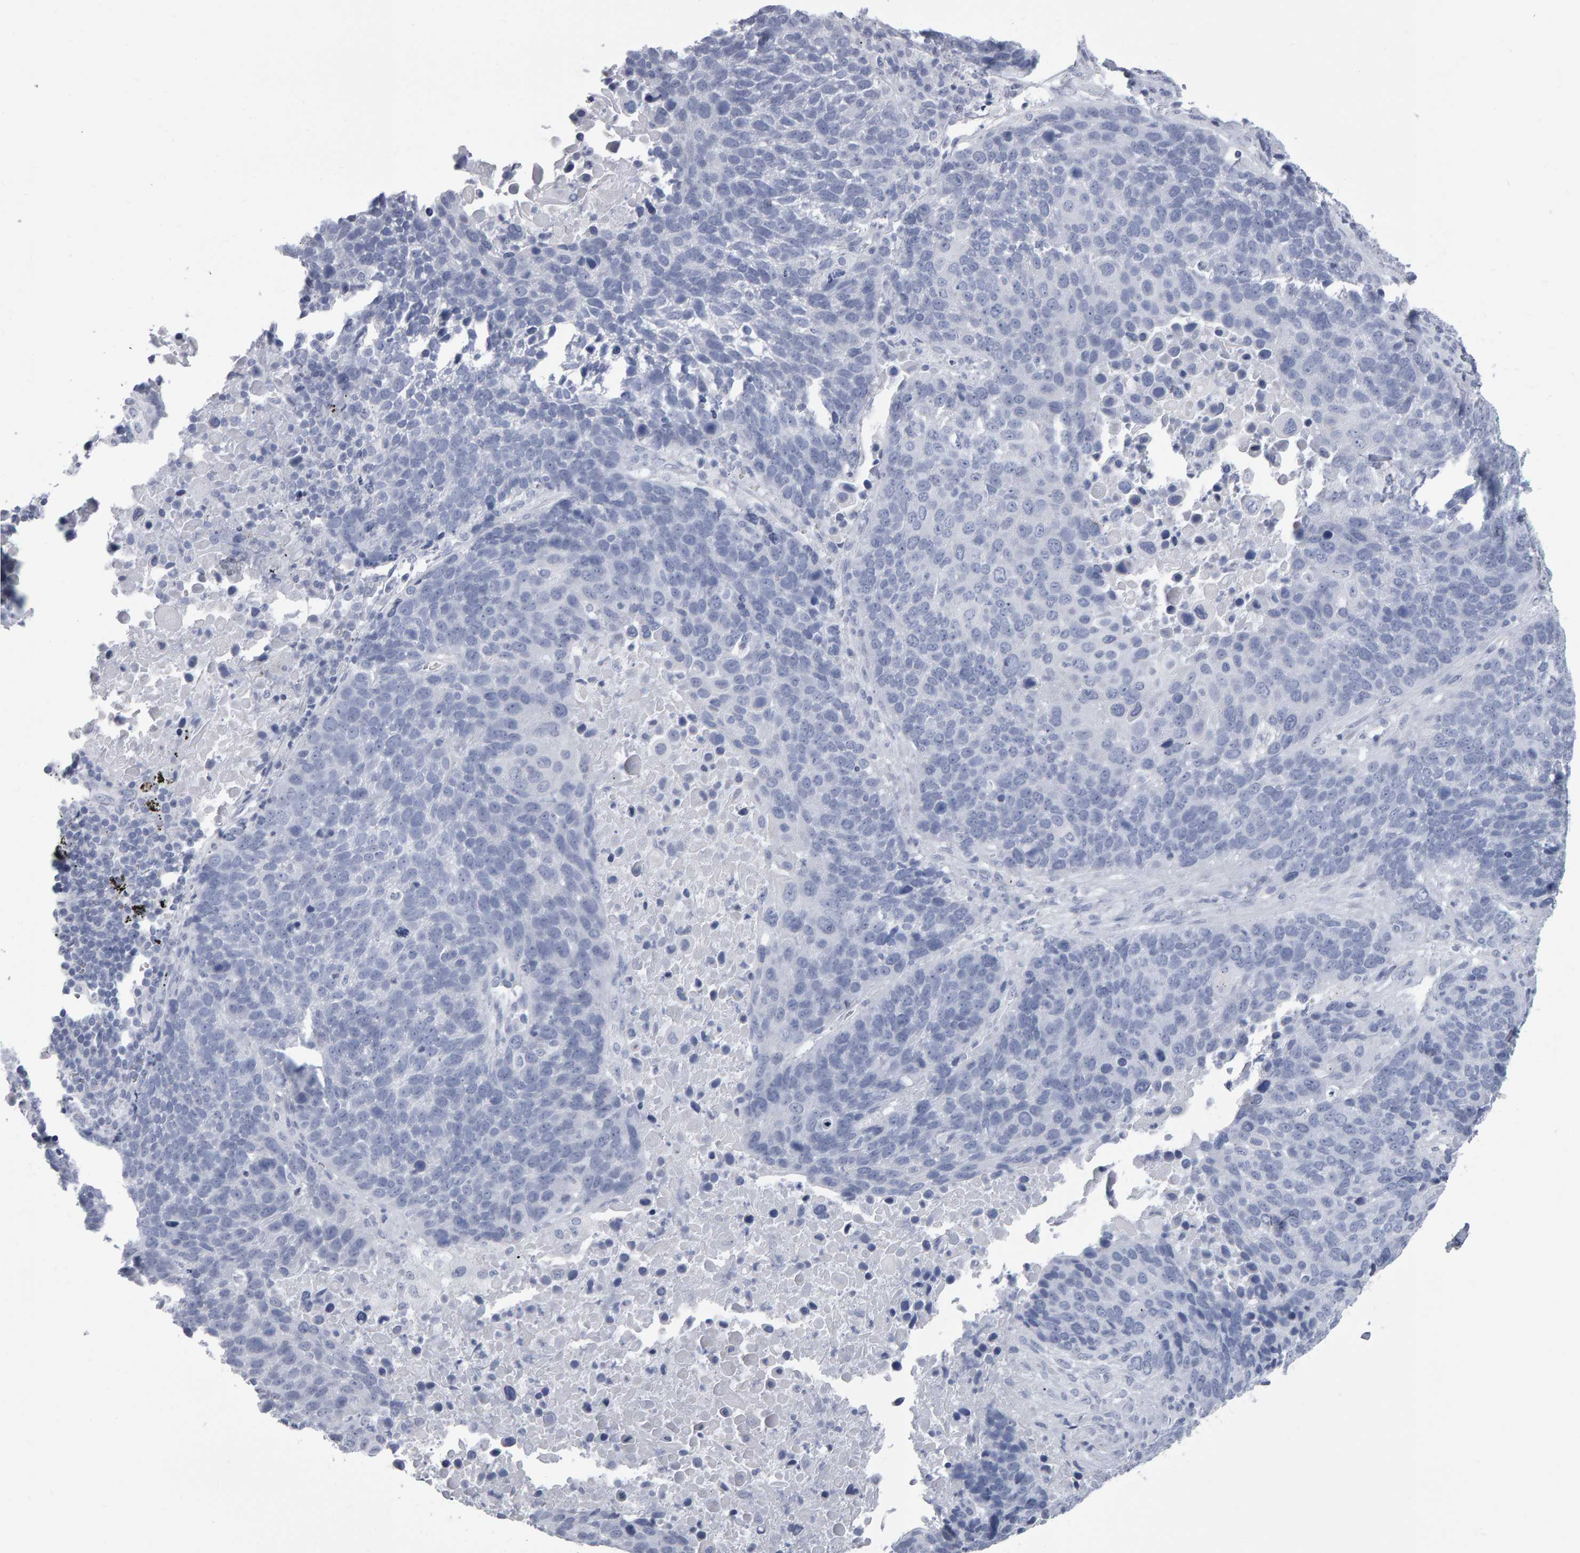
{"staining": {"intensity": "negative", "quantity": "none", "location": "none"}, "tissue": "lung cancer", "cell_type": "Tumor cells", "image_type": "cancer", "snomed": [{"axis": "morphology", "description": "Squamous cell carcinoma, NOS"}, {"axis": "topography", "description": "Lung"}], "caption": "High magnification brightfield microscopy of lung cancer stained with DAB (brown) and counterstained with hematoxylin (blue): tumor cells show no significant staining. The staining was performed using DAB (3,3'-diaminobenzidine) to visualize the protein expression in brown, while the nuclei were stained in blue with hematoxylin (Magnification: 20x).", "gene": "NCDN", "patient": {"sex": "male", "age": 66}}